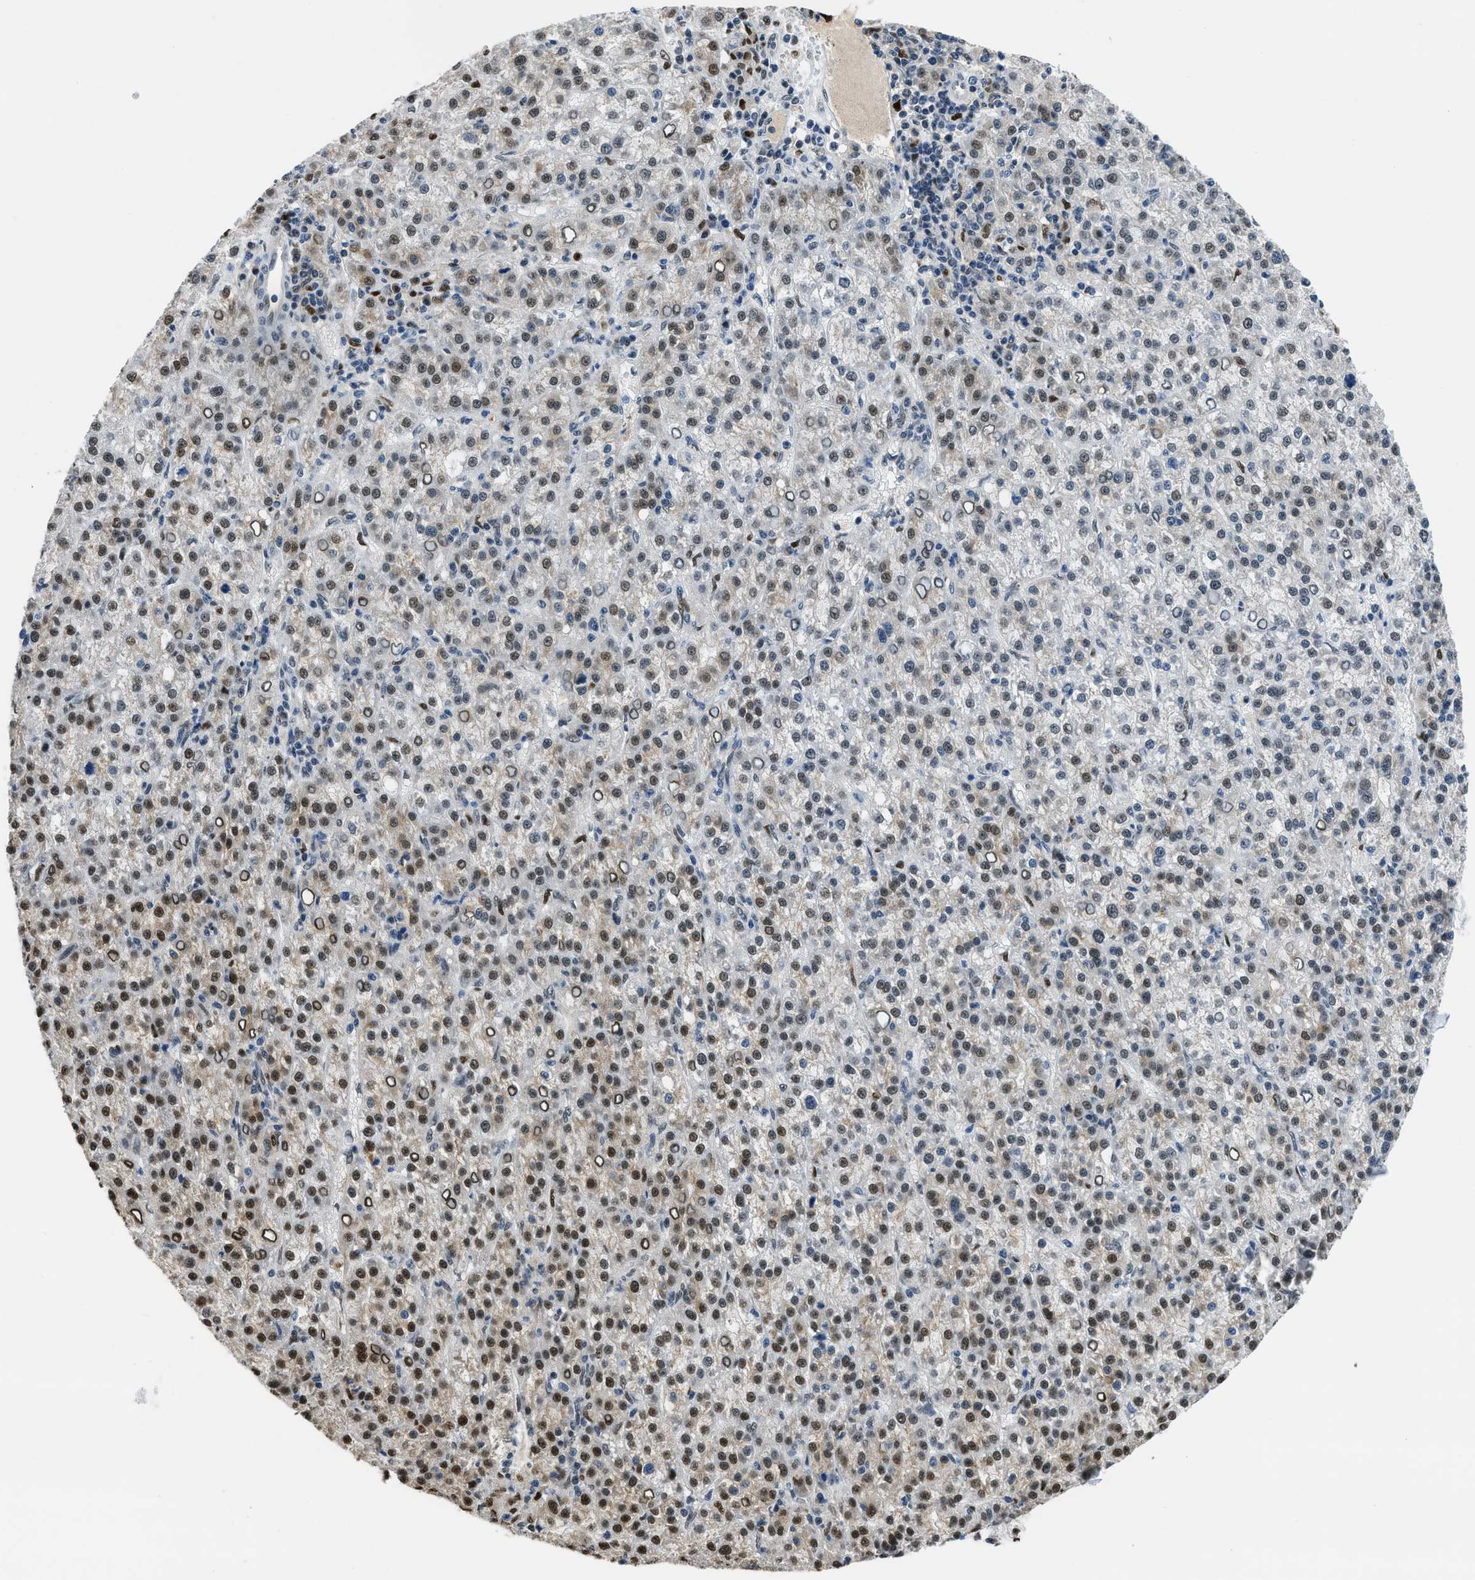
{"staining": {"intensity": "moderate", "quantity": "25%-75%", "location": "nuclear"}, "tissue": "liver cancer", "cell_type": "Tumor cells", "image_type": "cancer", "snomed": [{"axis": "morphology", "description": "Carcinoma, Hepatocellular, NOS"}, {"axis": "topography", "description": "Liver"}], "caption": "A micrograph of human liver cancer stained for a protein reveals moderate nuclear brown staining in tumor cells. (DAB (3,3'-diaminobenzidine) IHC with brightfield microscopy, high magnification).", "gene": "ALX1", "patient": {"sex": "female", "age": 58}}